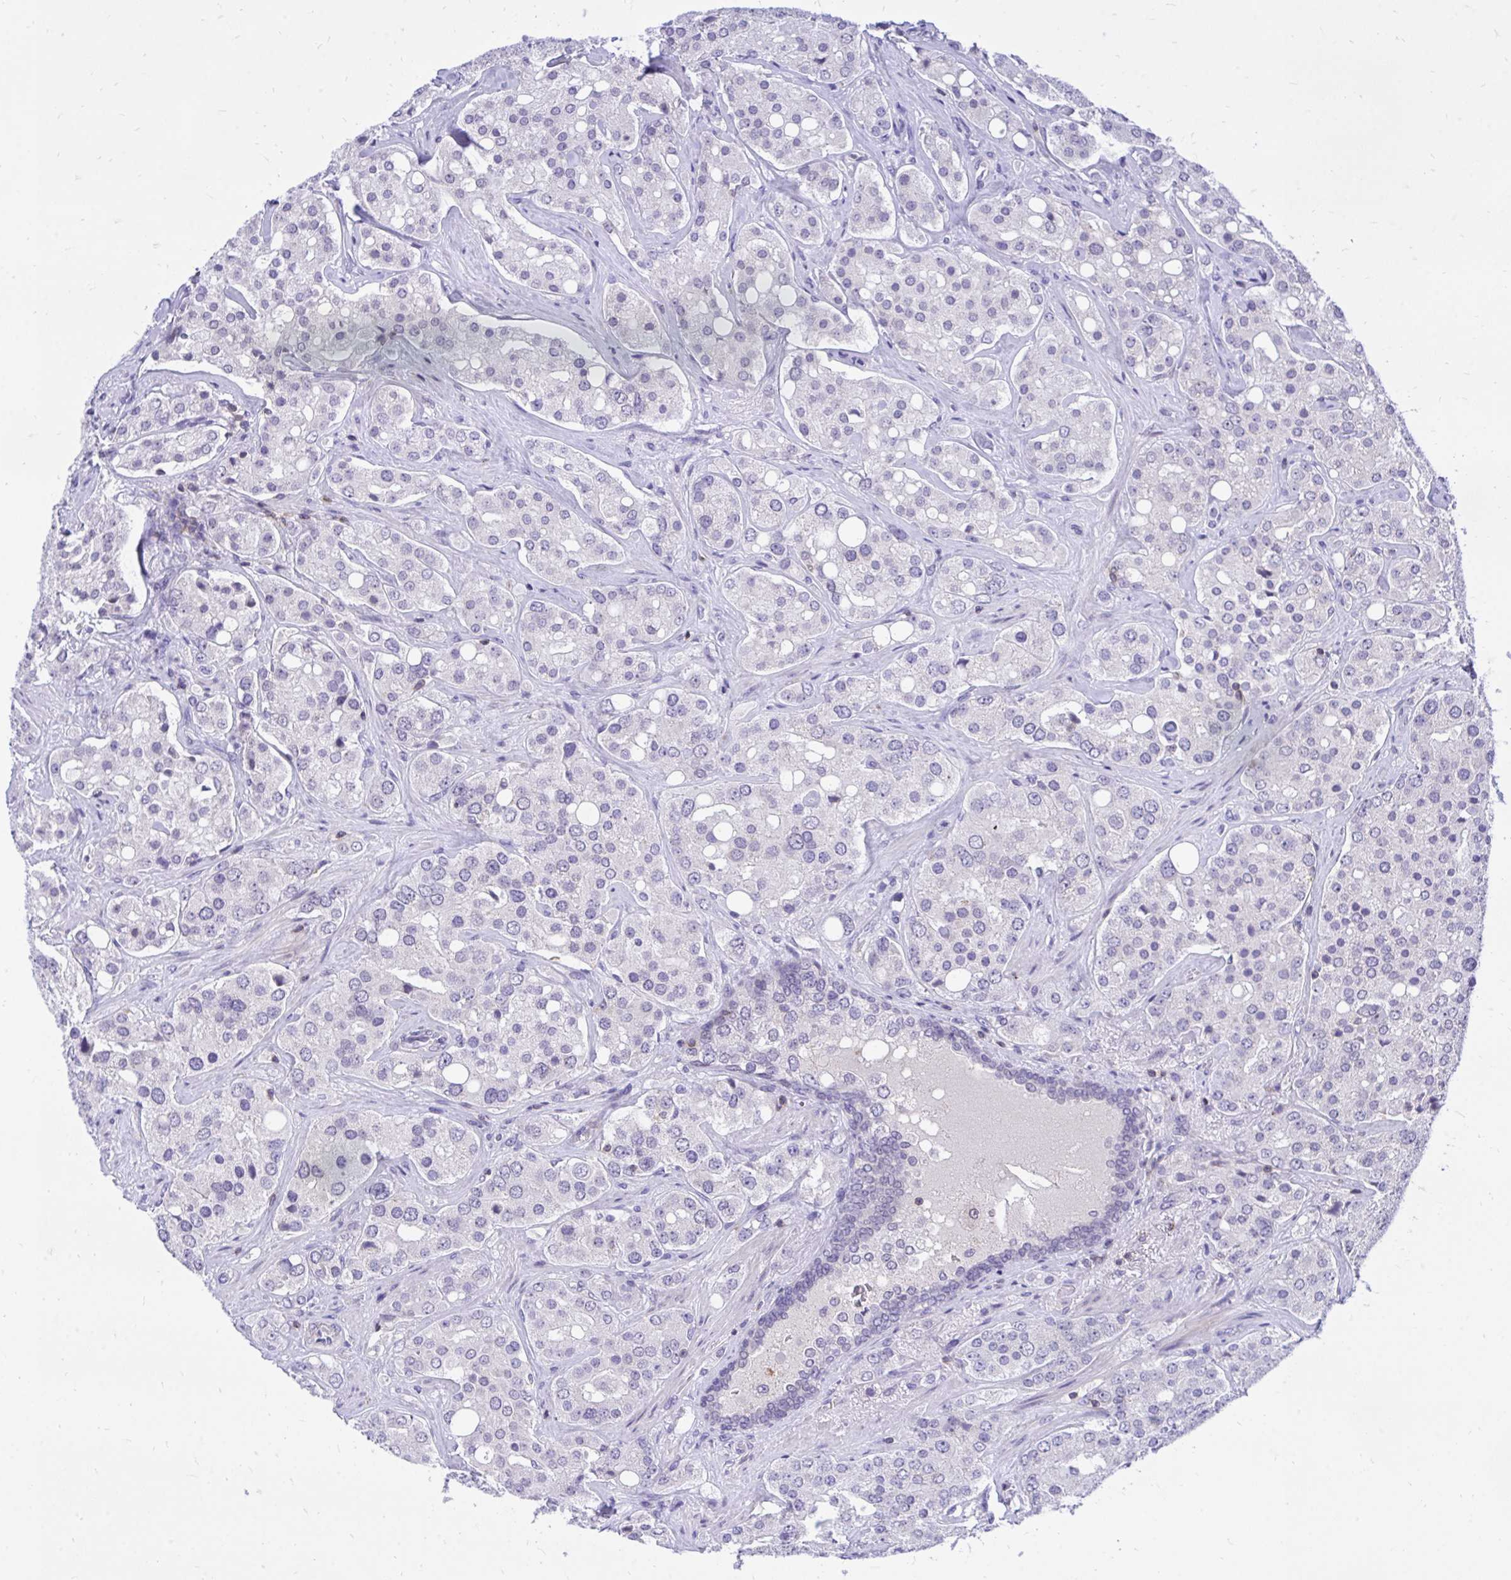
{"staining": {"intensity": "negative", "quantity": "none", "location": "none"}, "tissue": "prostate cancer", "cell_type": "Tumor cells", "image_type": "cancer", "snomed": [{"axis": "morphology", "description": "Adenocarcinoma, High grade"}, {"axis": "topography", "description": "Prostate"}], "caption": "Tumor cells are negative for brown protein staining in prostate cancer (adenocarcinoma (high-grade)).", "gene": "CXCL8", "patient": {"sex": "male", "age": 67}}